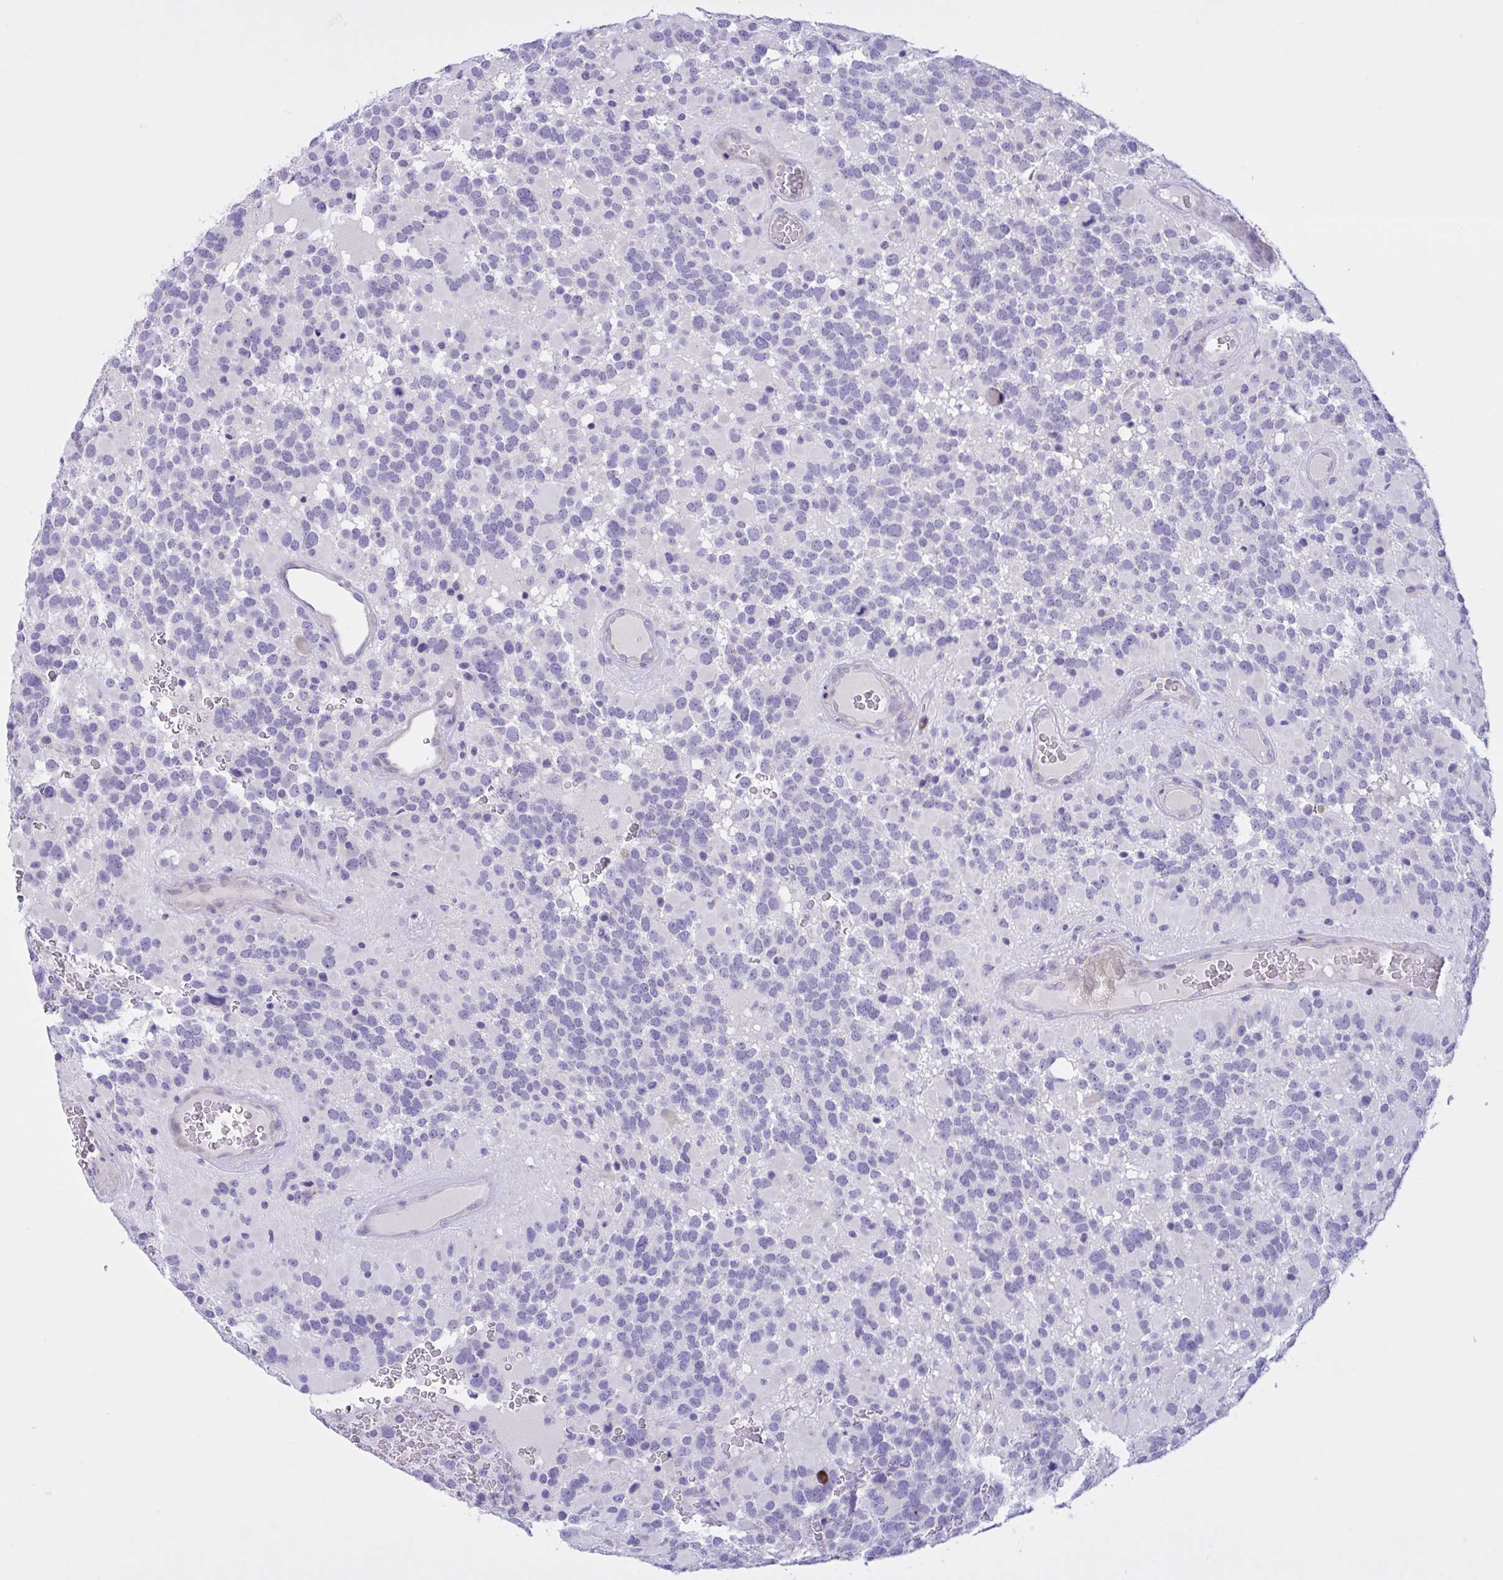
{"staining": {"intensity": "negative", "quantity": "none", "location": "none"}, "tissue": "glioma", "cell_type": "Tumor cells", "image_type": "cancer", "snomed": [{"axis": "morphology", "description": "Glioma, malignant, High grade"}, {"axis": "topography", "description": "Brain"}], "caption": "Tumor cells show no significant expression in high-grade glioma (malignant). The staining is performed using DAB brown chromogen with nuclei counter-stained in using hematoxylin.", "gene": "FAM86B1", "patient": {"sex": "female", "age": 40}}